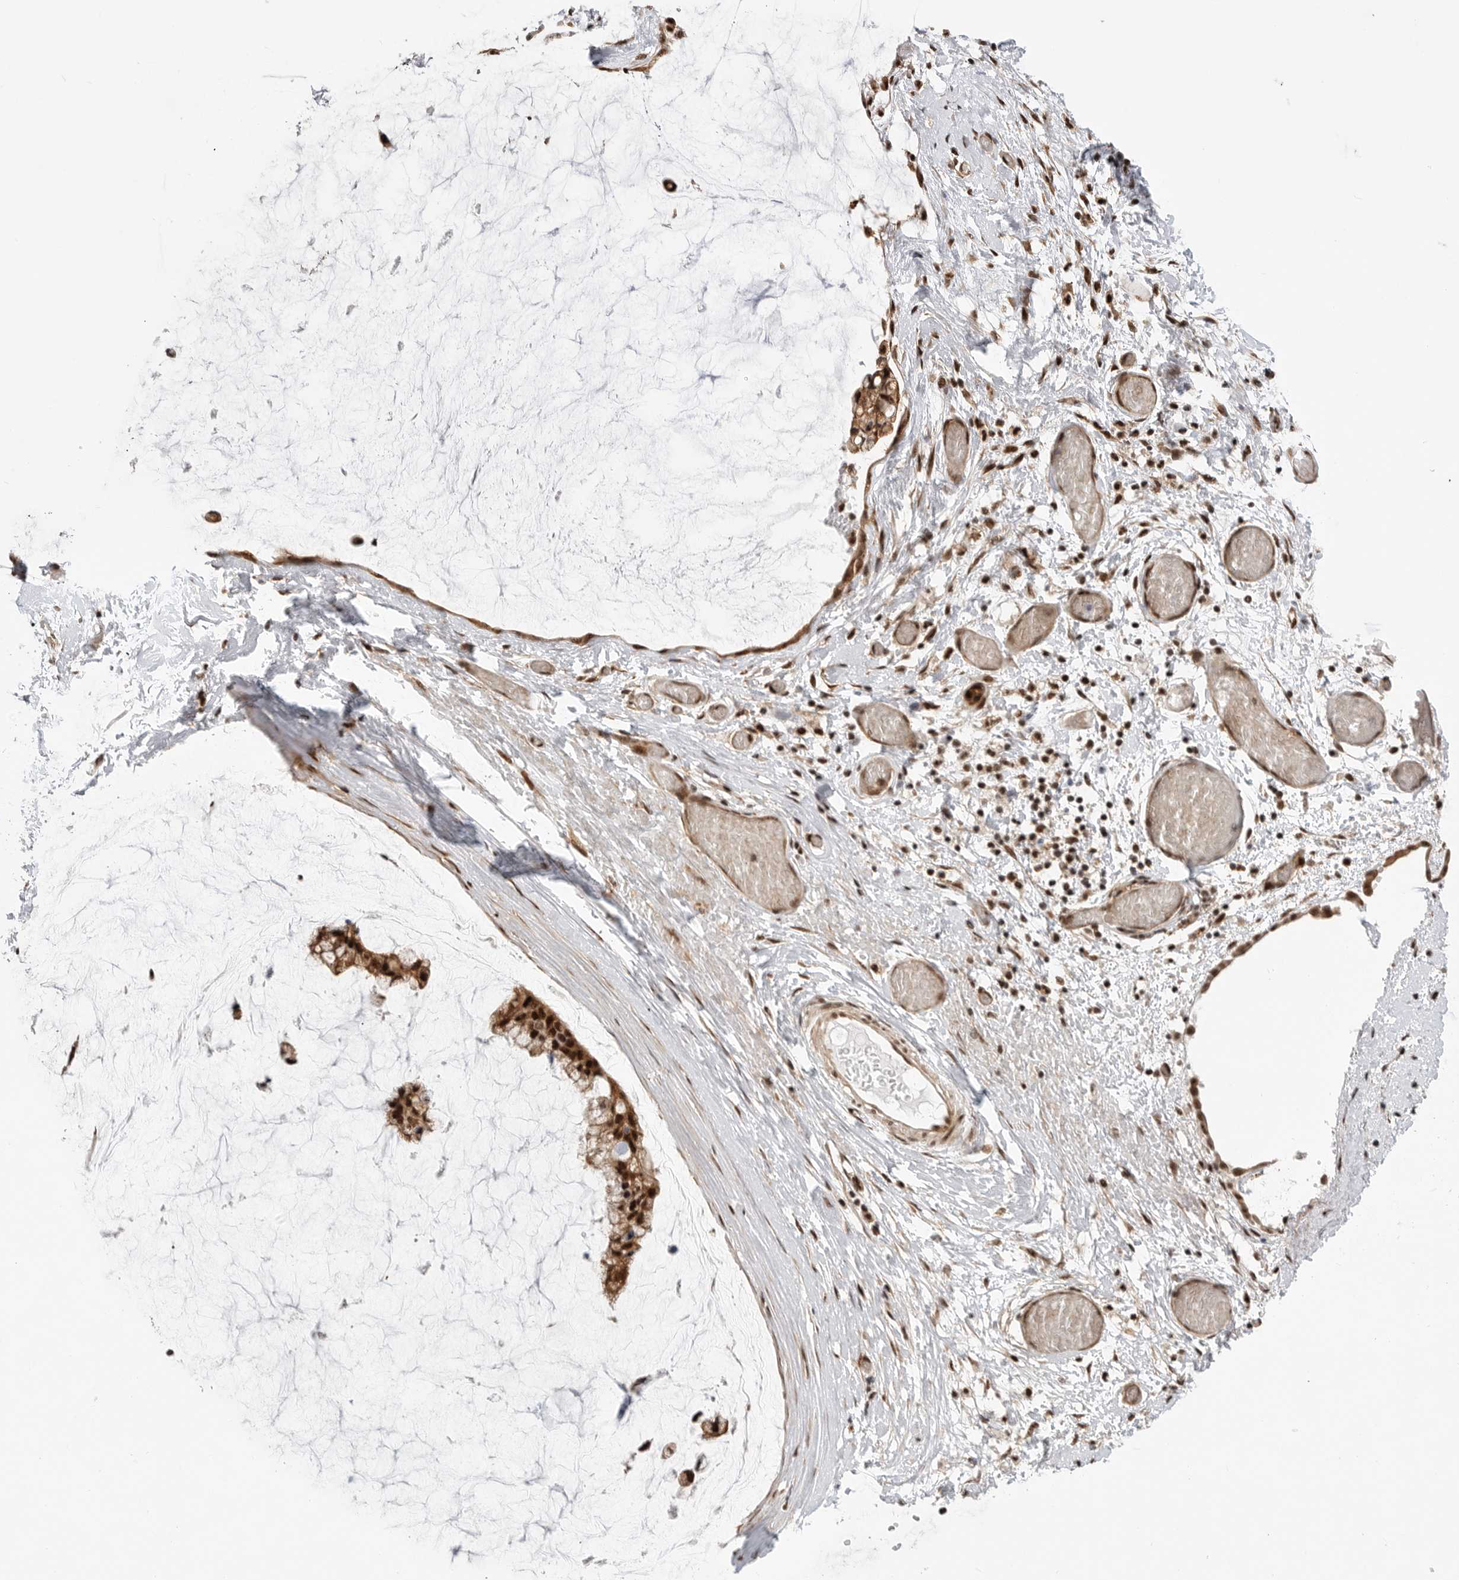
{"staining": {"intensity": "strong", "quantity": ">75%", "location": "cytoplasmic/membranous,nuclear"}, "tissue": "ovarian cancer", "cell_type": "Tumor cells", "image_type": "cancer", "snomed": [{"axis": "morphology", "description": "Cystadenocarcinoma, mucinous, NOS"}, {"axis": "topography", "description": "Ovary"}], "caption": "The image demonstrates staining of ovarian cancer, revealing strong cytoplasmic/membranous and nuclear protein expression (brown color) within tumor cells.", "gene": "GPATCH2", "patient": {"sex": "female", "age": 39}}